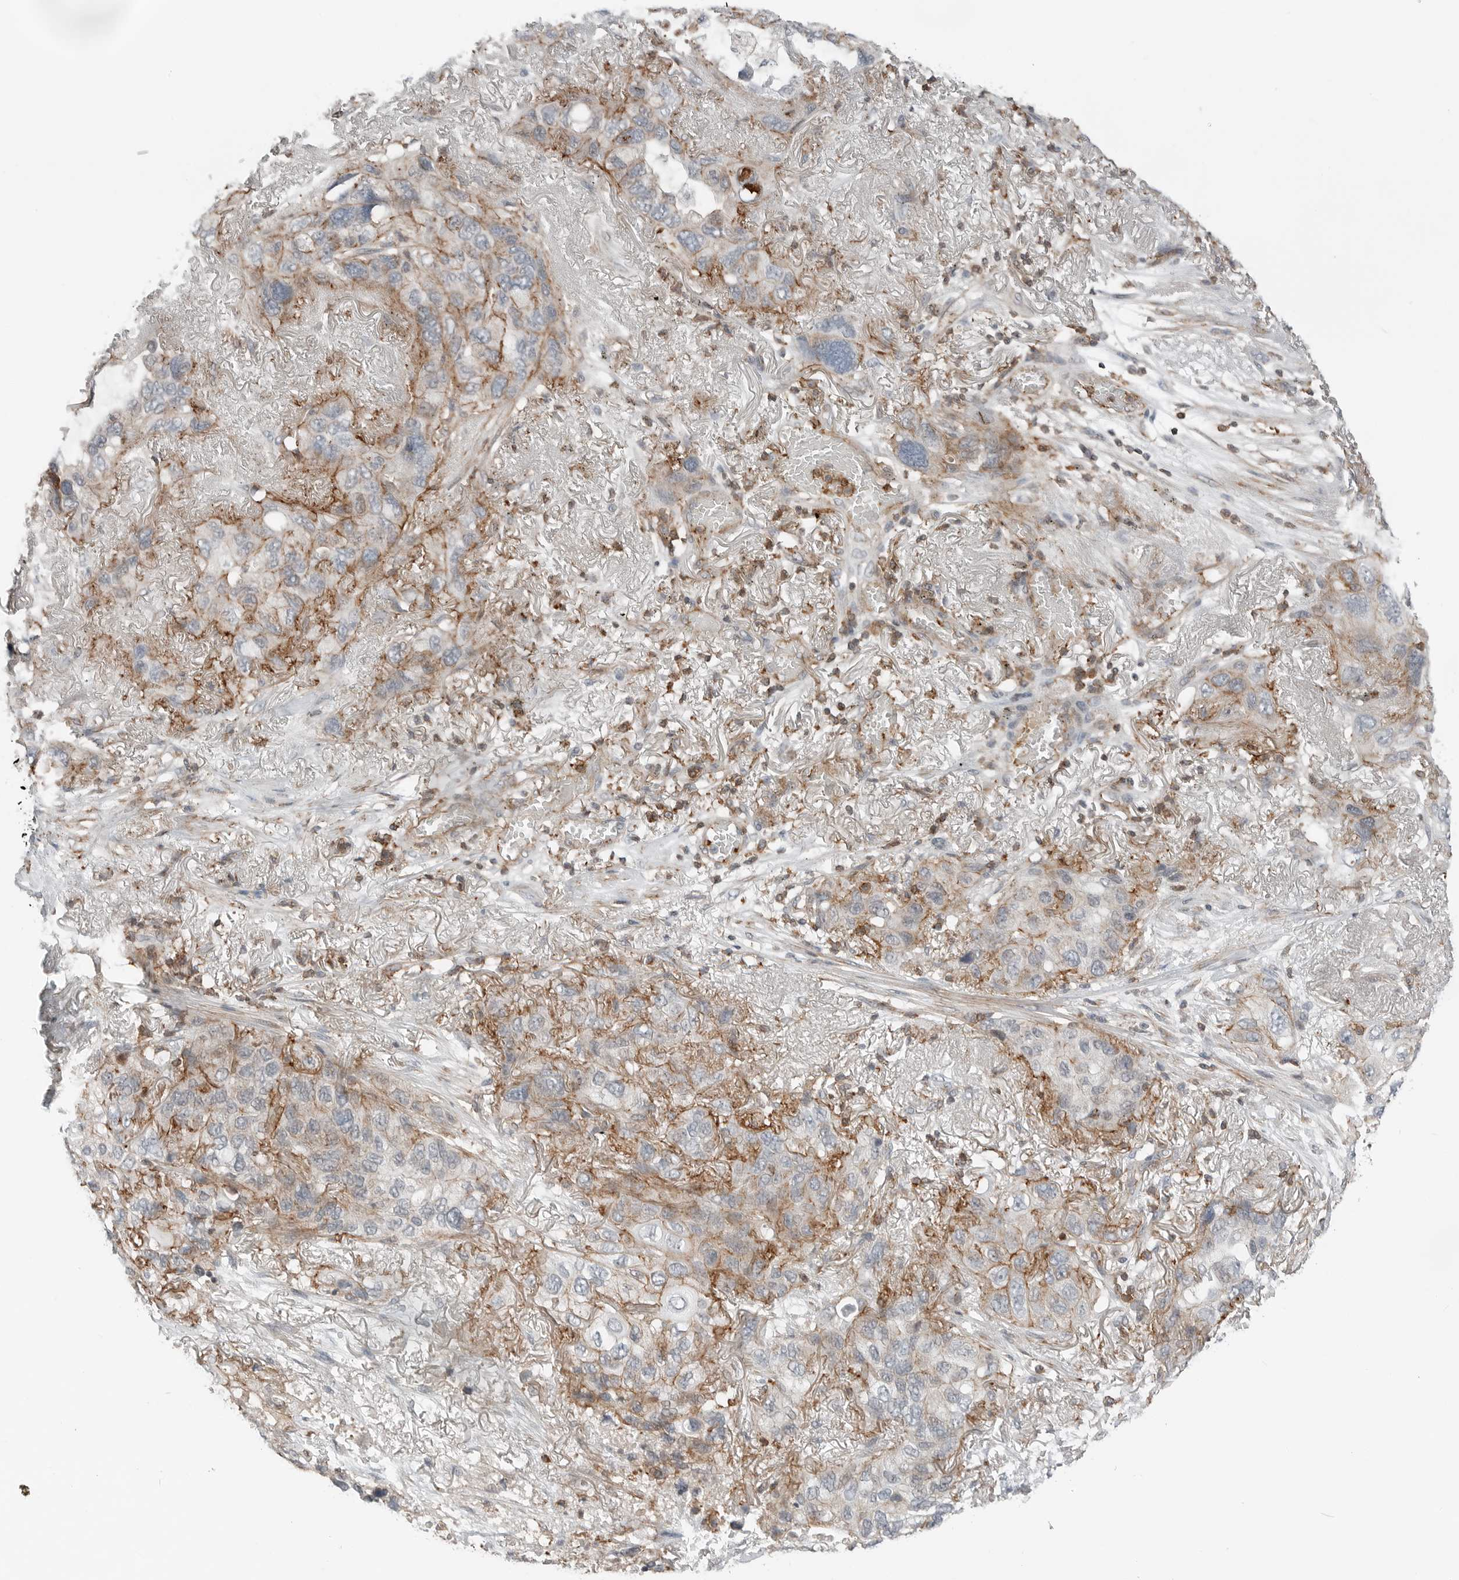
{"staining": {"intensity": "moderate", "quantity": "25%-75%", "location": "cytoplasmic/membranous"}, "tissue": "lung cancer", "cell_type": "Tumor cells", "image_type": "cancer", "snomed": [{"axis": "morphology", "description": "Squamous cell carcinoma, NOS"}, {"axis": "topography", "description": "Lung"}], "caption": "Human lung squamous cell carcinoma stained with a brown dye shows moderate cytoplasmic/membranous positive positivity in about 25%-75% of tumor cells.", "gene": "LEFTY2", "patient": {"sex": "female", "age": 73}}